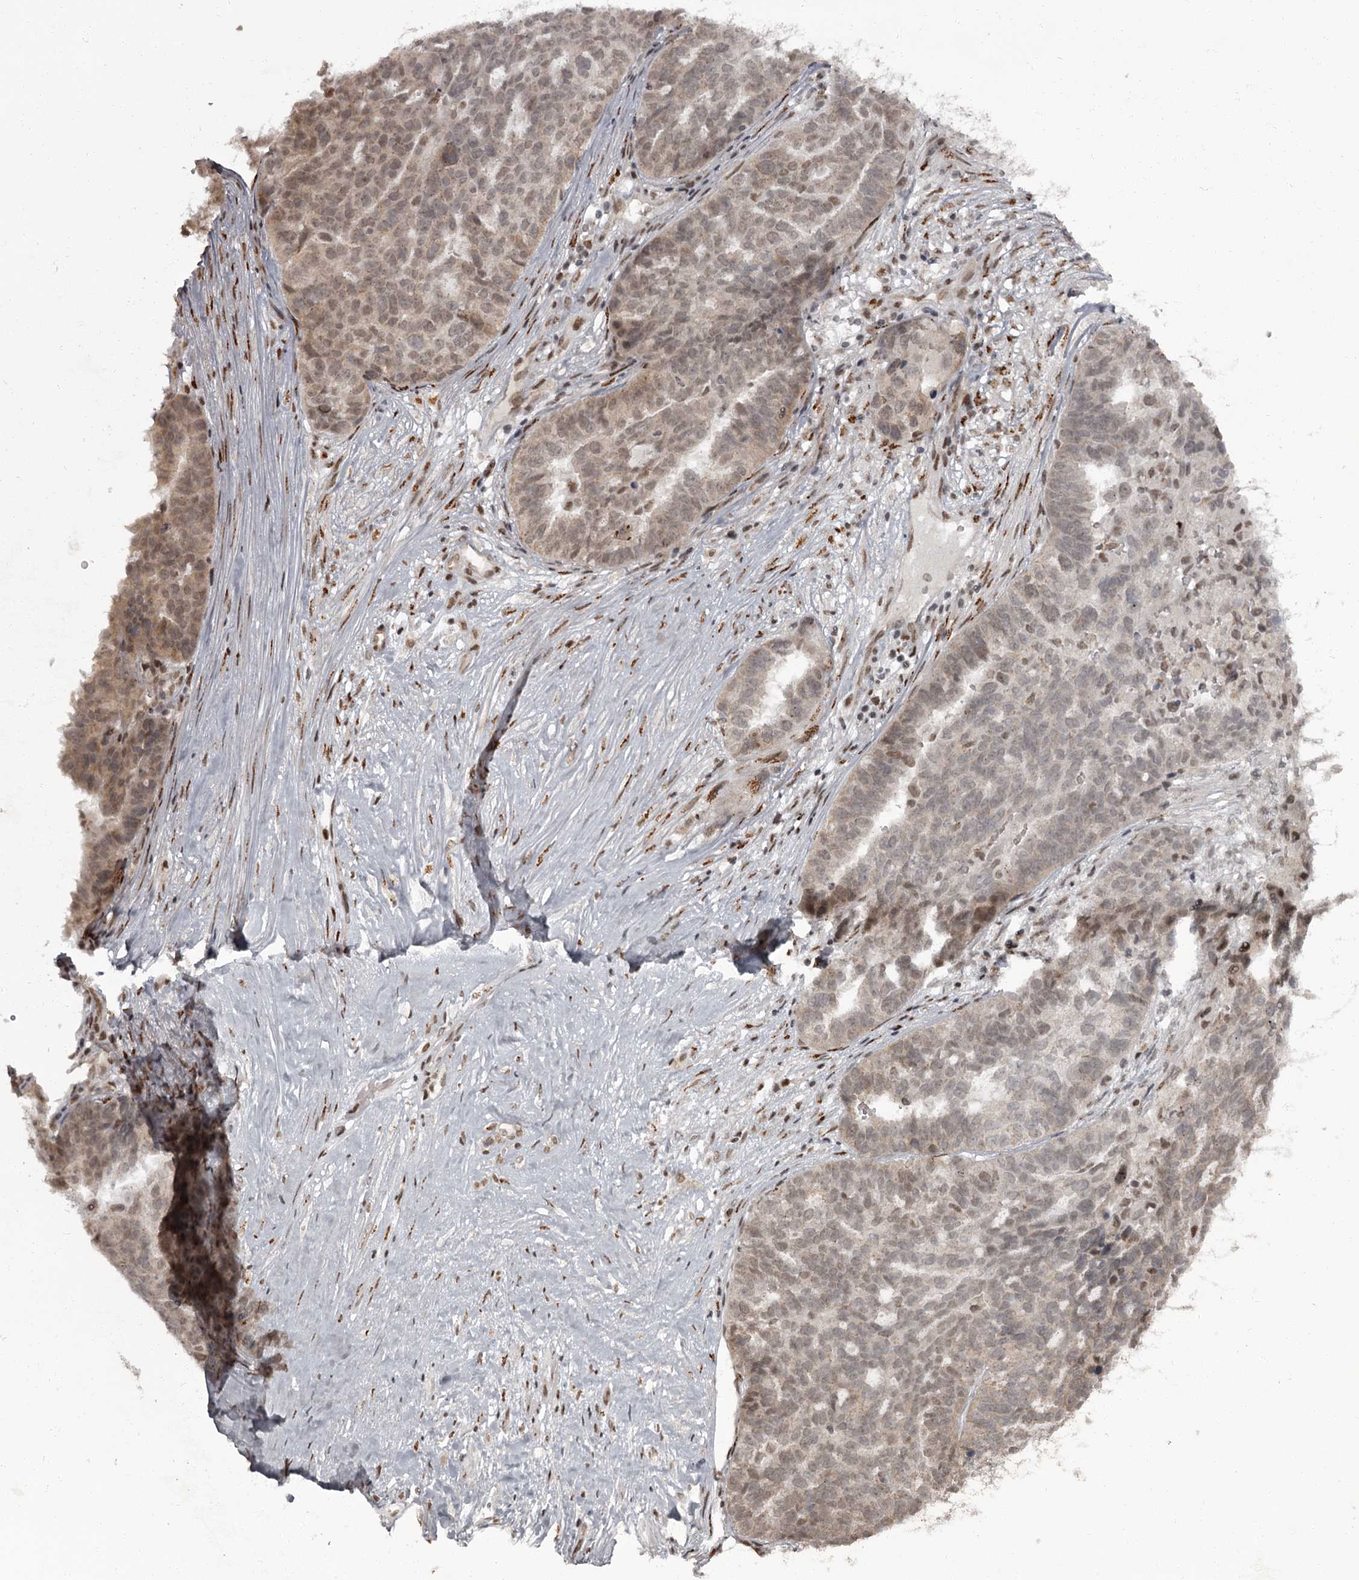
{"staining": {"intensity": "weak", "quantity": ">75%", "location": "nuclear"}, "tissue": "ovarian cancer", "cell_type": "Tumor cells", "image_type": "cancer", "snomed": [{"axis": "morphology", "description": "Cystadenocarcinoma, serous, NOS"}, {"axis": "topography", "description": "Ovary"}], "caption": "The photomicrograph displays staining of ovarian serous cystadenocarcinoma, revealing weak nuclear protein positivity (brown color) within tumor cells.", "gene": "CEP83", "patient": {"sex": "female", "age": 59}}